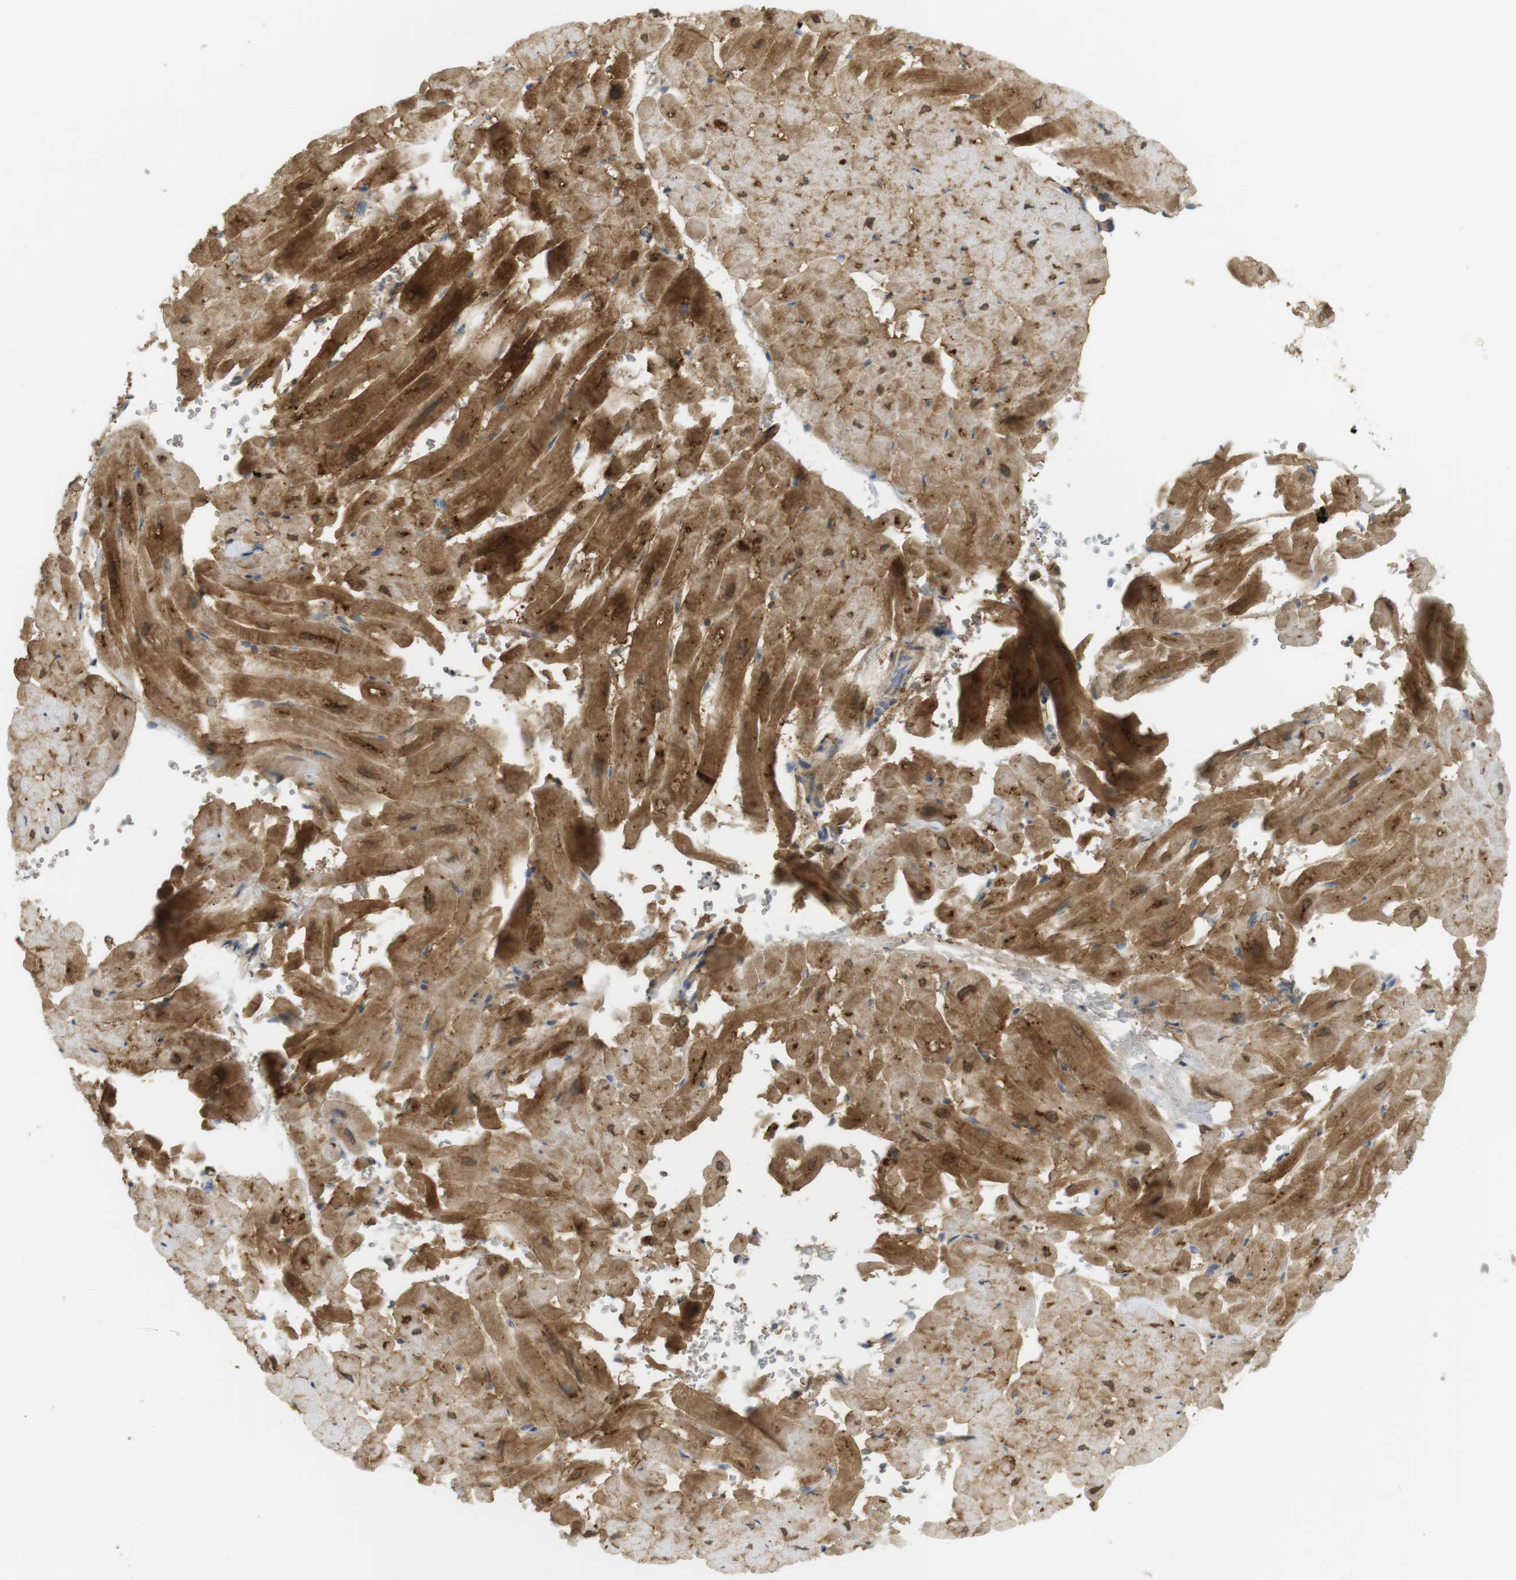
{"staining": {"intensity": "moderate", "quantity": "25%-75%", "location": "cytoplasmic/membranous"}, "tissue": "heart muscle", "cell_type": "Cardiomyocytes", "image_type": "normal", "snomed": [{"axis": "morphology", "description": "Normal tissue, NOS"}, {"axis": "topography", "description": "Heart"}], "caption": "The photomicrograph demonstrates staining of benign heart muscle, revealing moderate cytoplasmic/membranous protein staining (brown color) within cardiomyocytes. (DAB = brown stain, brightfield microscopy at high magnification).", "gene": "PDE3A", "patient": {"sex": "male", "age": 45}}